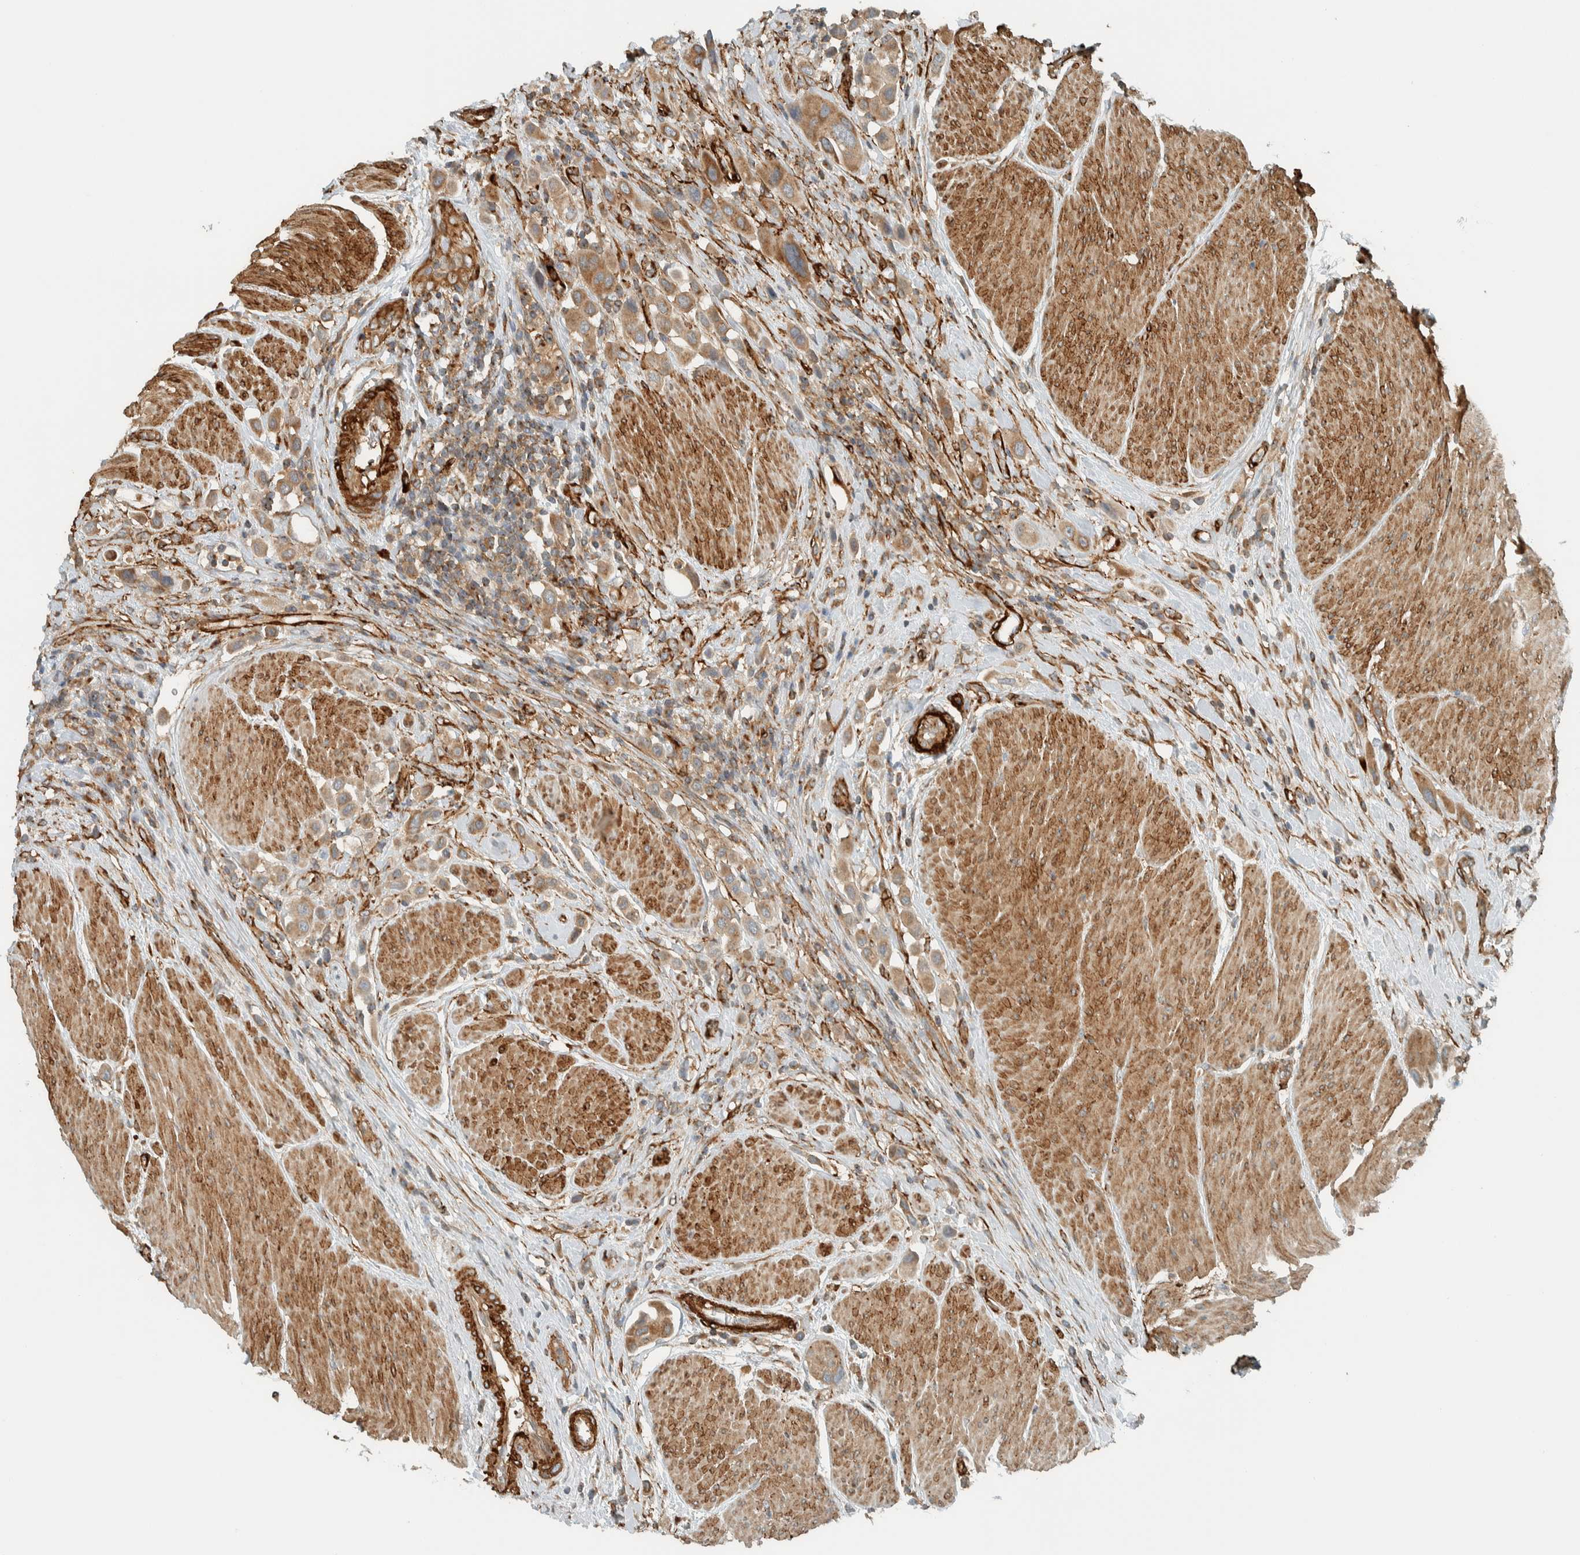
{"staining": {"intensity": "moderate", "quantity": ">75%", "location": "cytoplasmic/membranous"}, "tissue": "urothelial cancer", "cell_type": "Tumor cells", "image_type": "cancer", "snomed": [{"axis": "morphology", "description": "Urothelial carcinoma, High grade"}, {"axis": "topography", "description": "Urinary bladder"}], "caption": "Immunohistochemical staining of urothelial carcinoma (high-grade) exhibits medium levels of moderate cytoplasmic/membranous protein positivity in about >75% of tumor cells.", "gene": "EXOC7", "patient": {"sex": "male", "age": 50}}